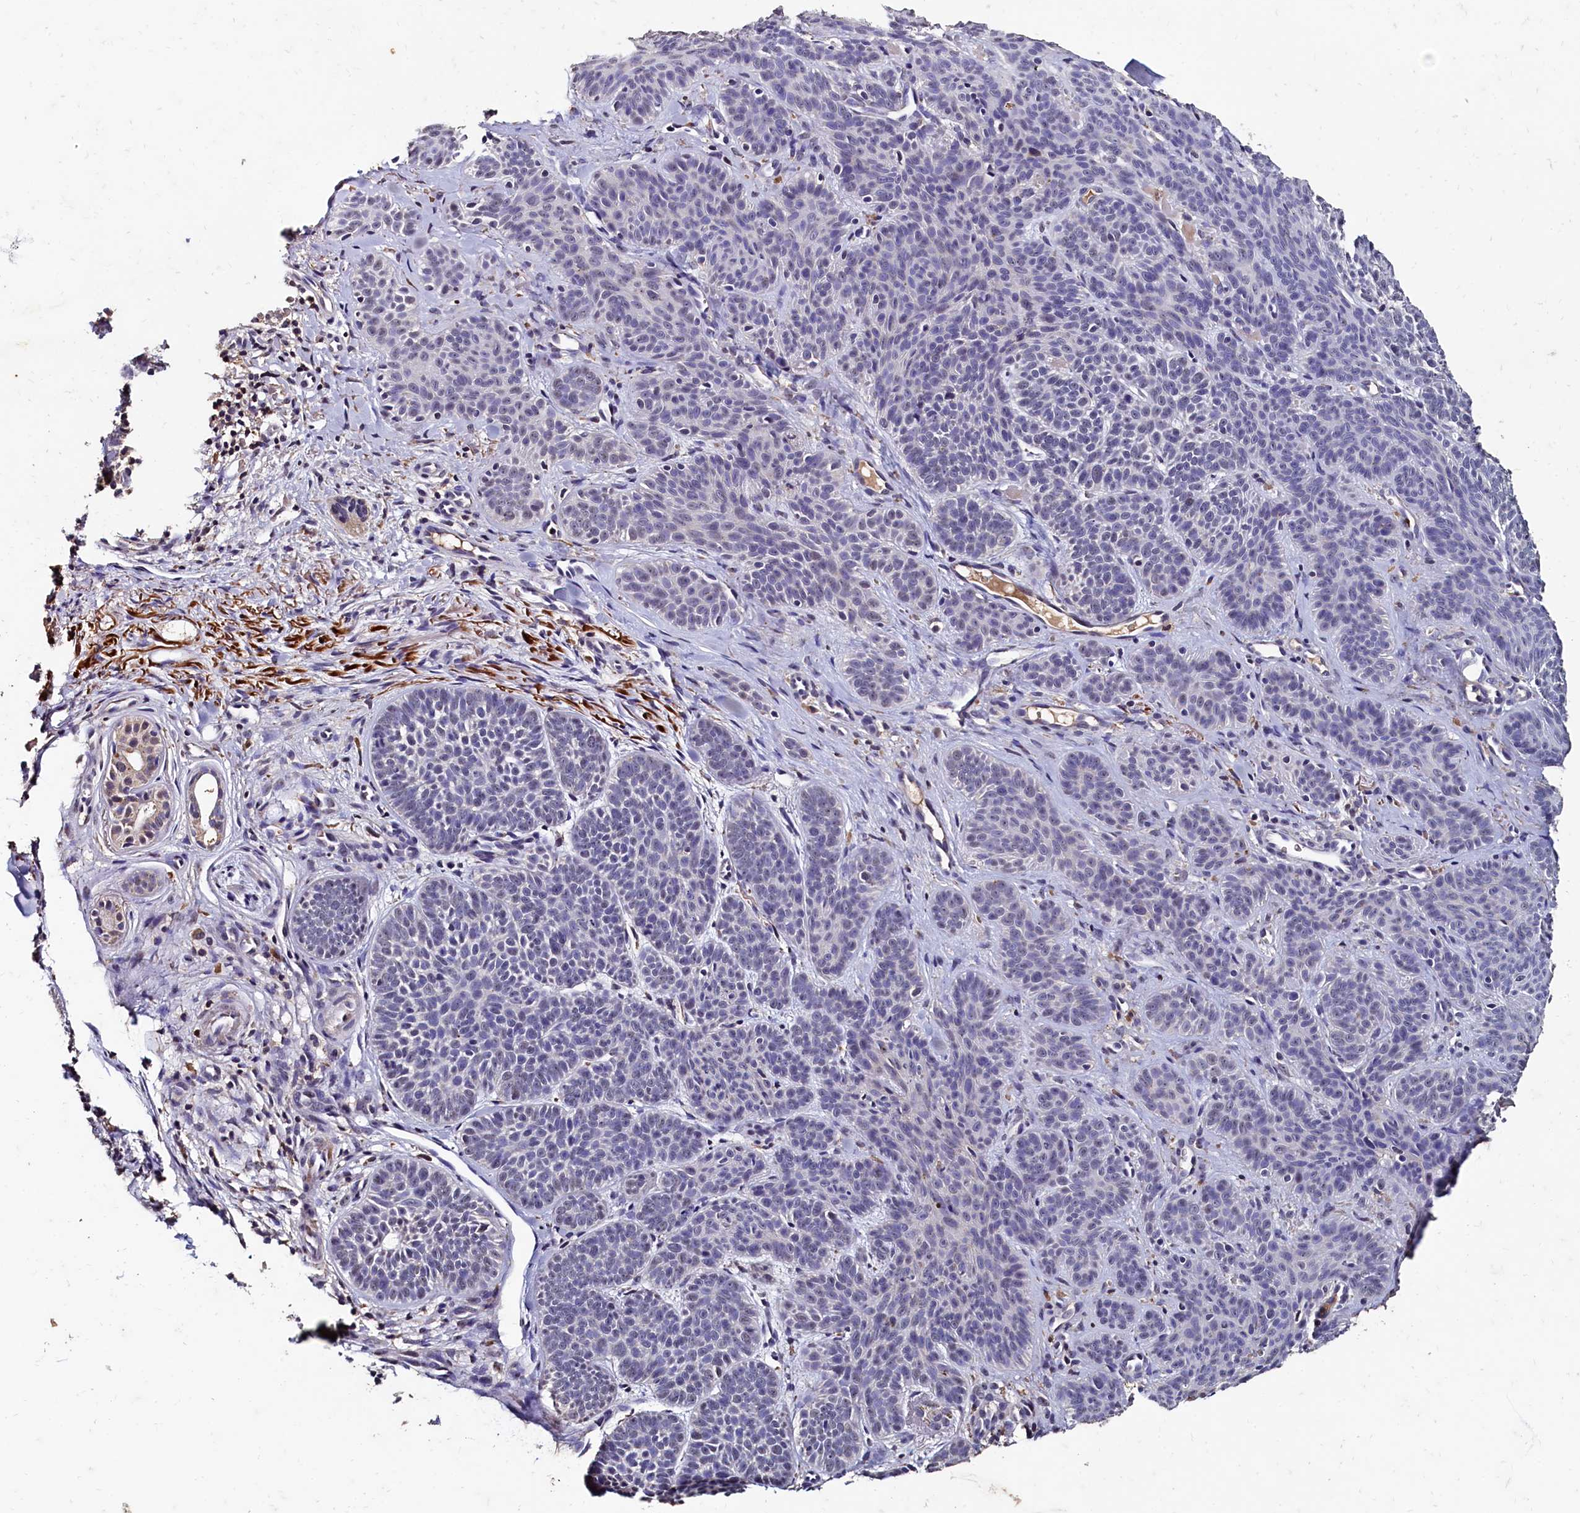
{"staining": {"intensity": "negative", "quantity": "none", "location": "none"}, "tissue": "skin cancer", "cell_type": "Tumor cells", "image_type": "cancer", "snomed": [{"axis": "morphology", "description": "Basal cell carcinoma"}, {"axis": "topography", "description": "Skin"}], "caption": "DAB immunohistochemical staining of skin cancer (basal cell carcinoma) demonstrates no significant expression in tumor cells.", "gene": "CSTPP1", "patient": {"sex": "male", "age": 85}}